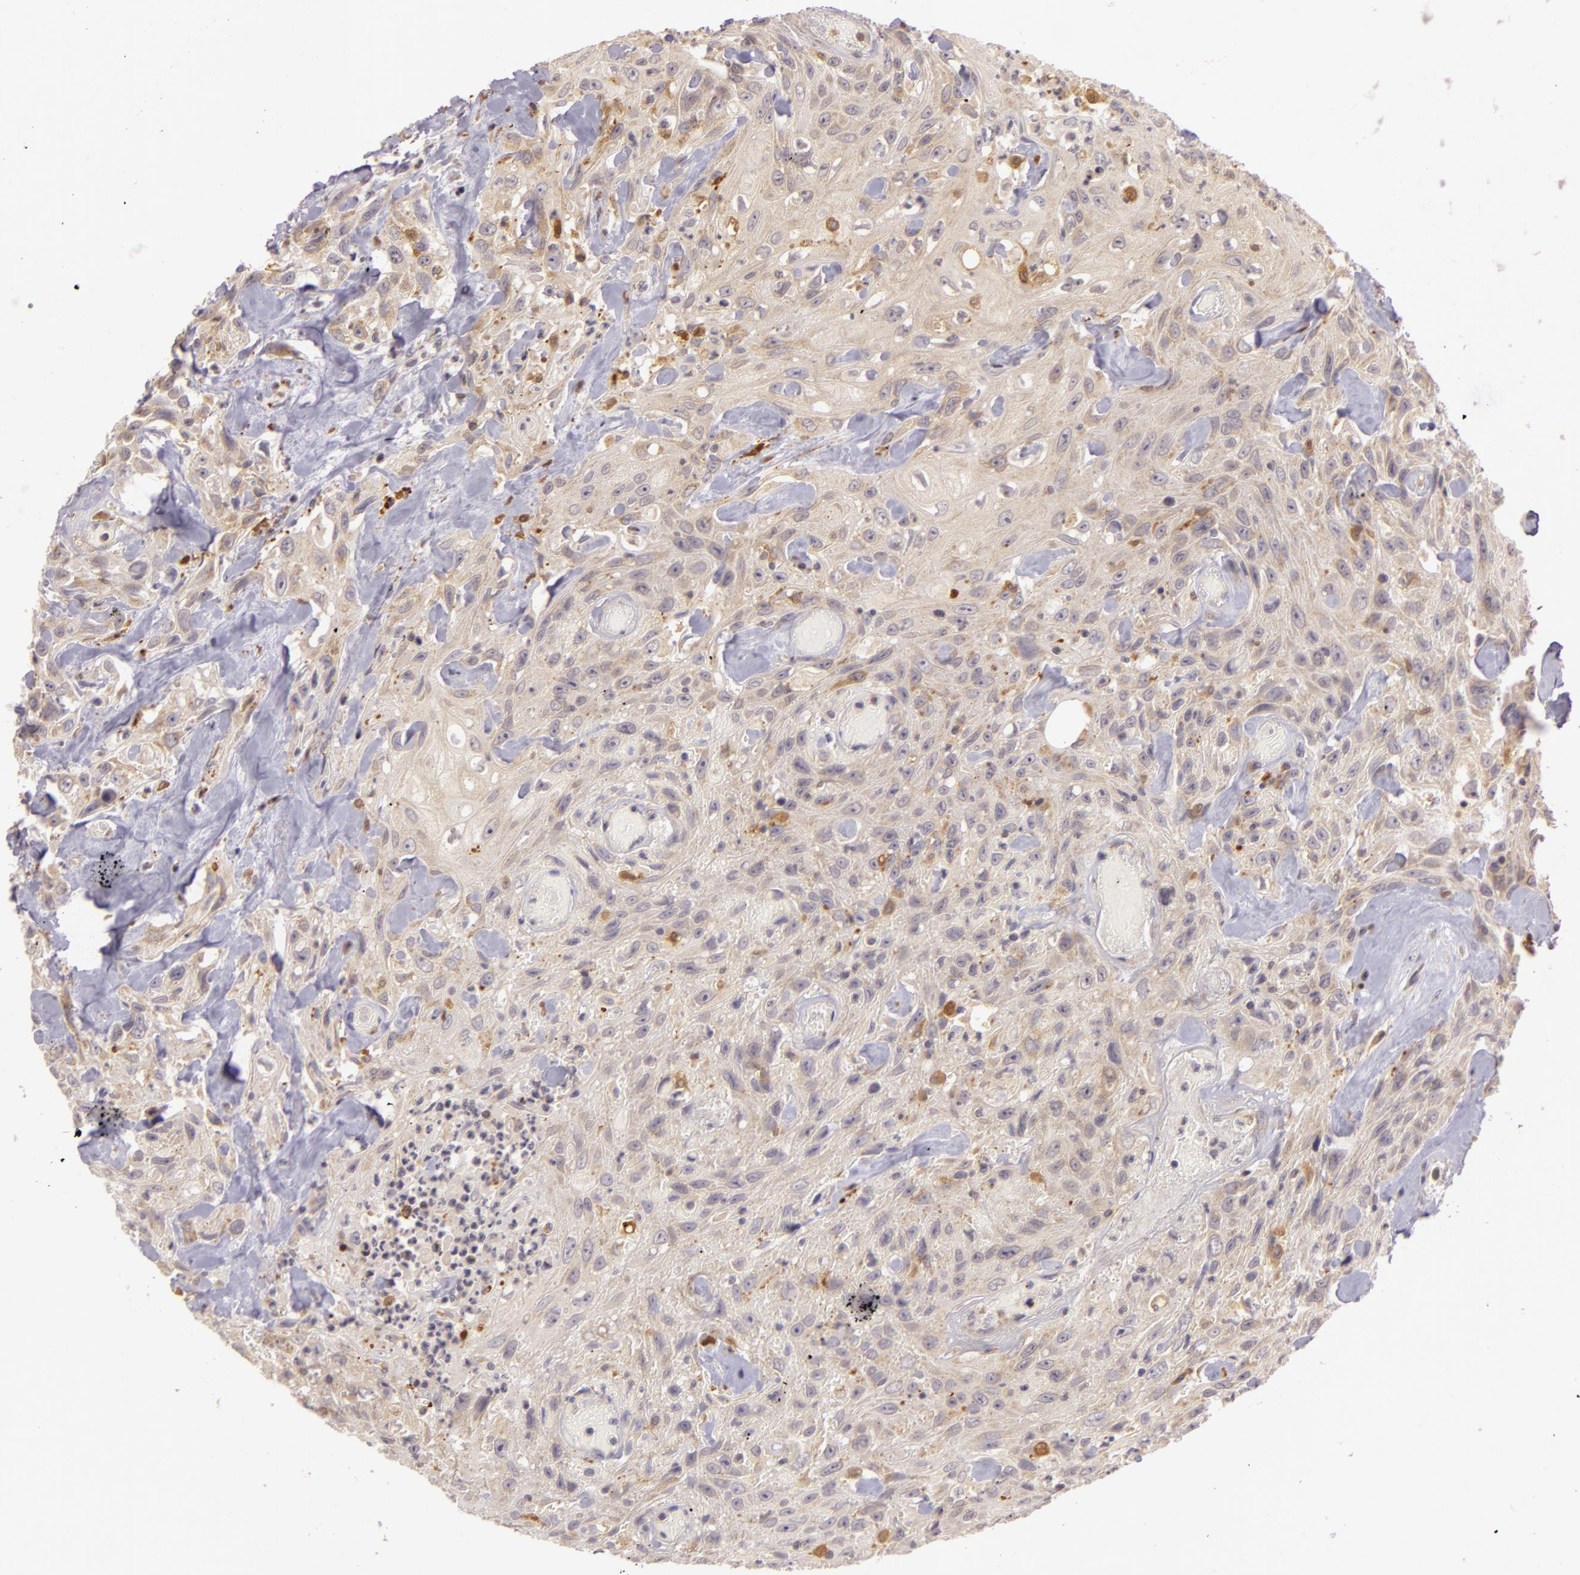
{"staining": {"intensity": "weak", "quantity": ">75%", "location": "cytoplasmic/membranous"}, "tissue": "urothelial cancer", "cell_type": "Tumor cells", "image_type": "cancer", "snomed": [{"axis": "morphology", "description": "Urothelial carcinoma, High grade"}, {"axis": "topography", "description": "Urinary bladder"}], "caption": "Immunohistochemistry micrograph of human high-grade urothelial carcinoma stained for a protein (brown), which demonstrates low levels of weak cytoplasmic/membranous staining in about >75% of tumor cells.", "gene": "PPP1R3F", "patient": {"sex": "female", "age": 84}}